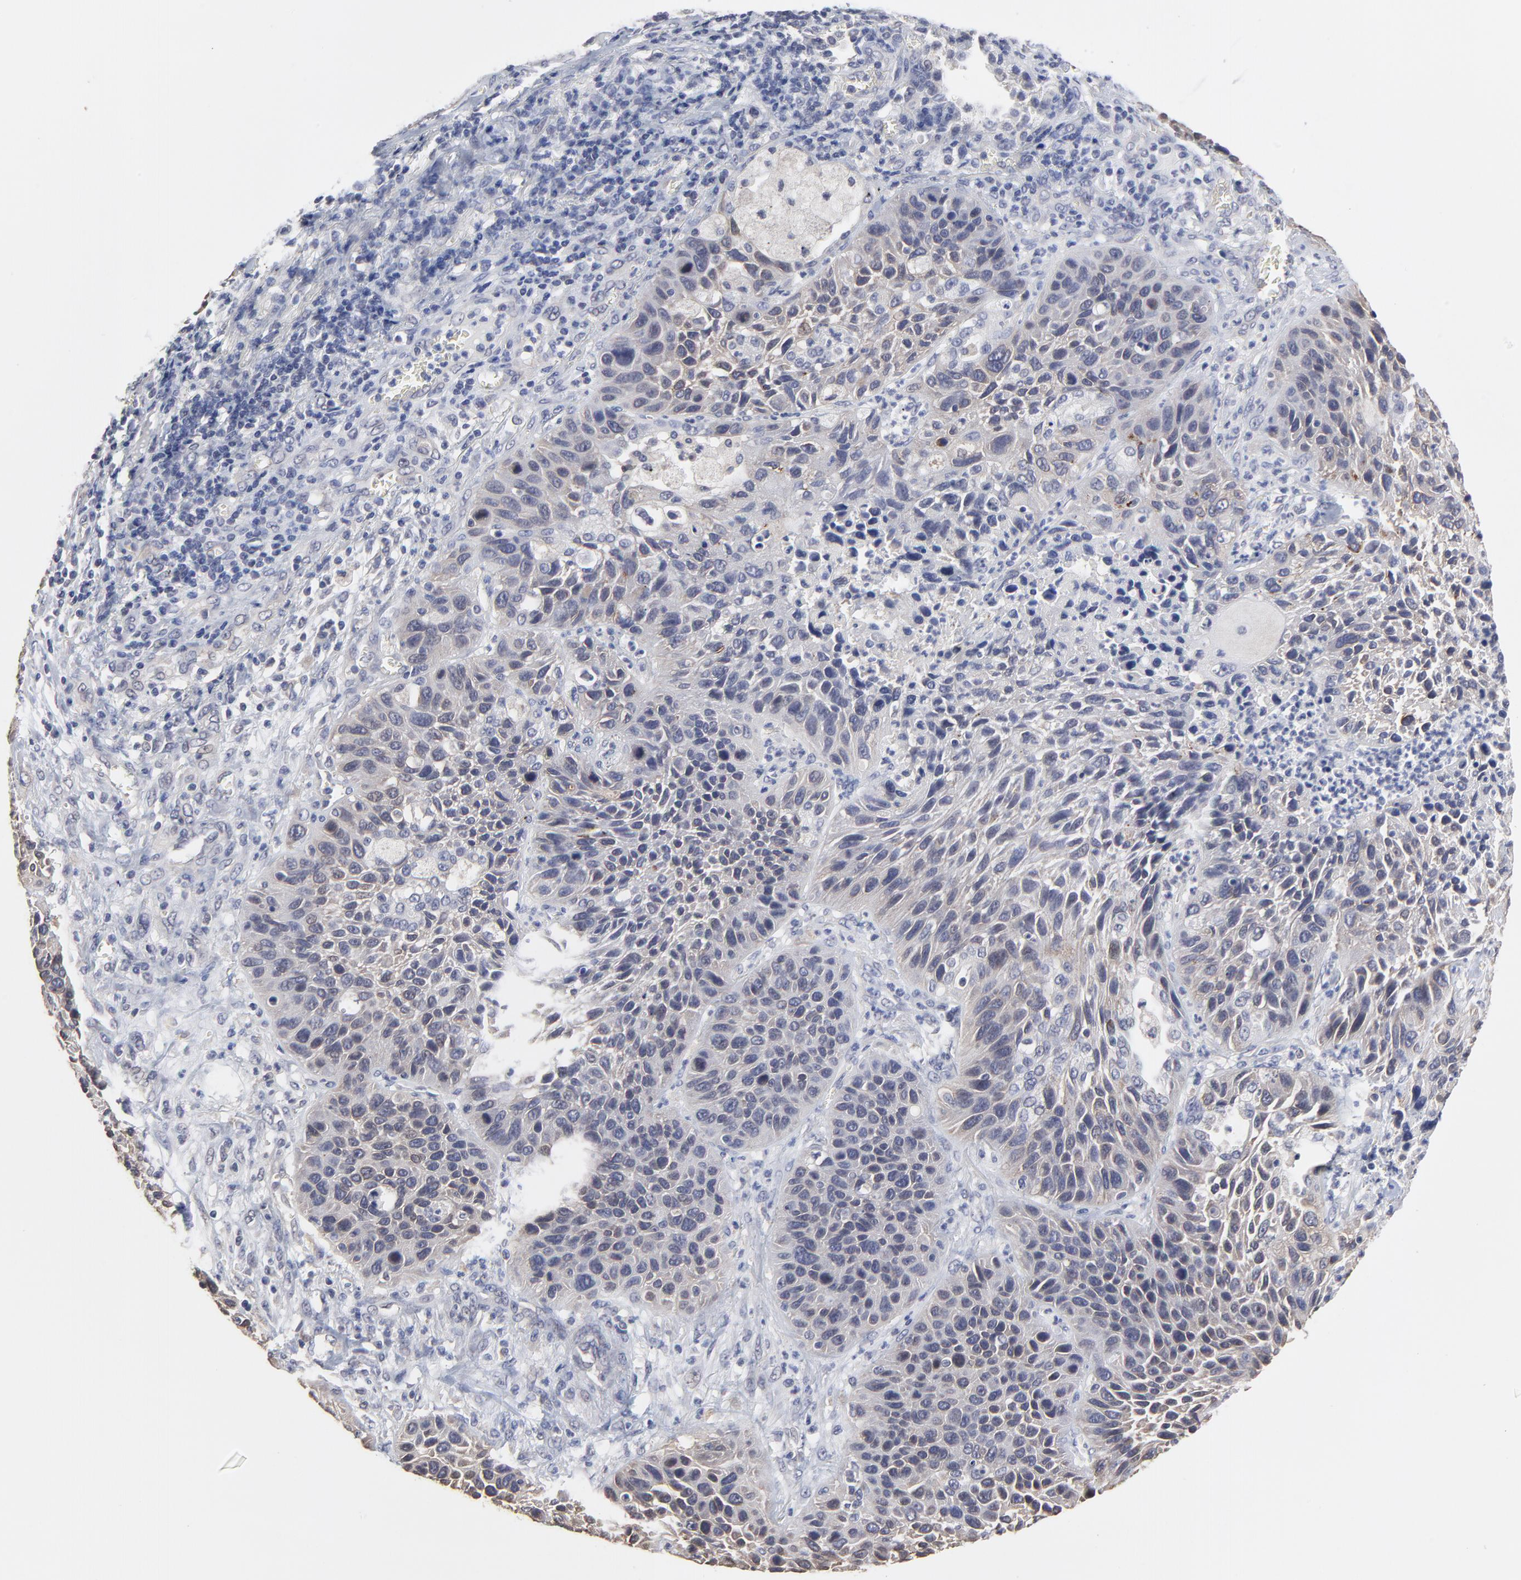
{"staining": {"intensity": "weak", "quantity": "<25%", "location": "cytoplasmic/membranous"}, "tissue": "lung cancer", "cell_type": "Tumor cells", "image_type": "cancer", "snomed": [{"axis": "morphology", "description": "Squamous cell carcinoma, NOS"}, {"axis": "topography", "description": "Lung"}], "caption": "The photomicrograph displays no significant staining in tumor cells of lung cancer.", "gene": "CCT2", "patient": {"sex": "female", "age": 76}}